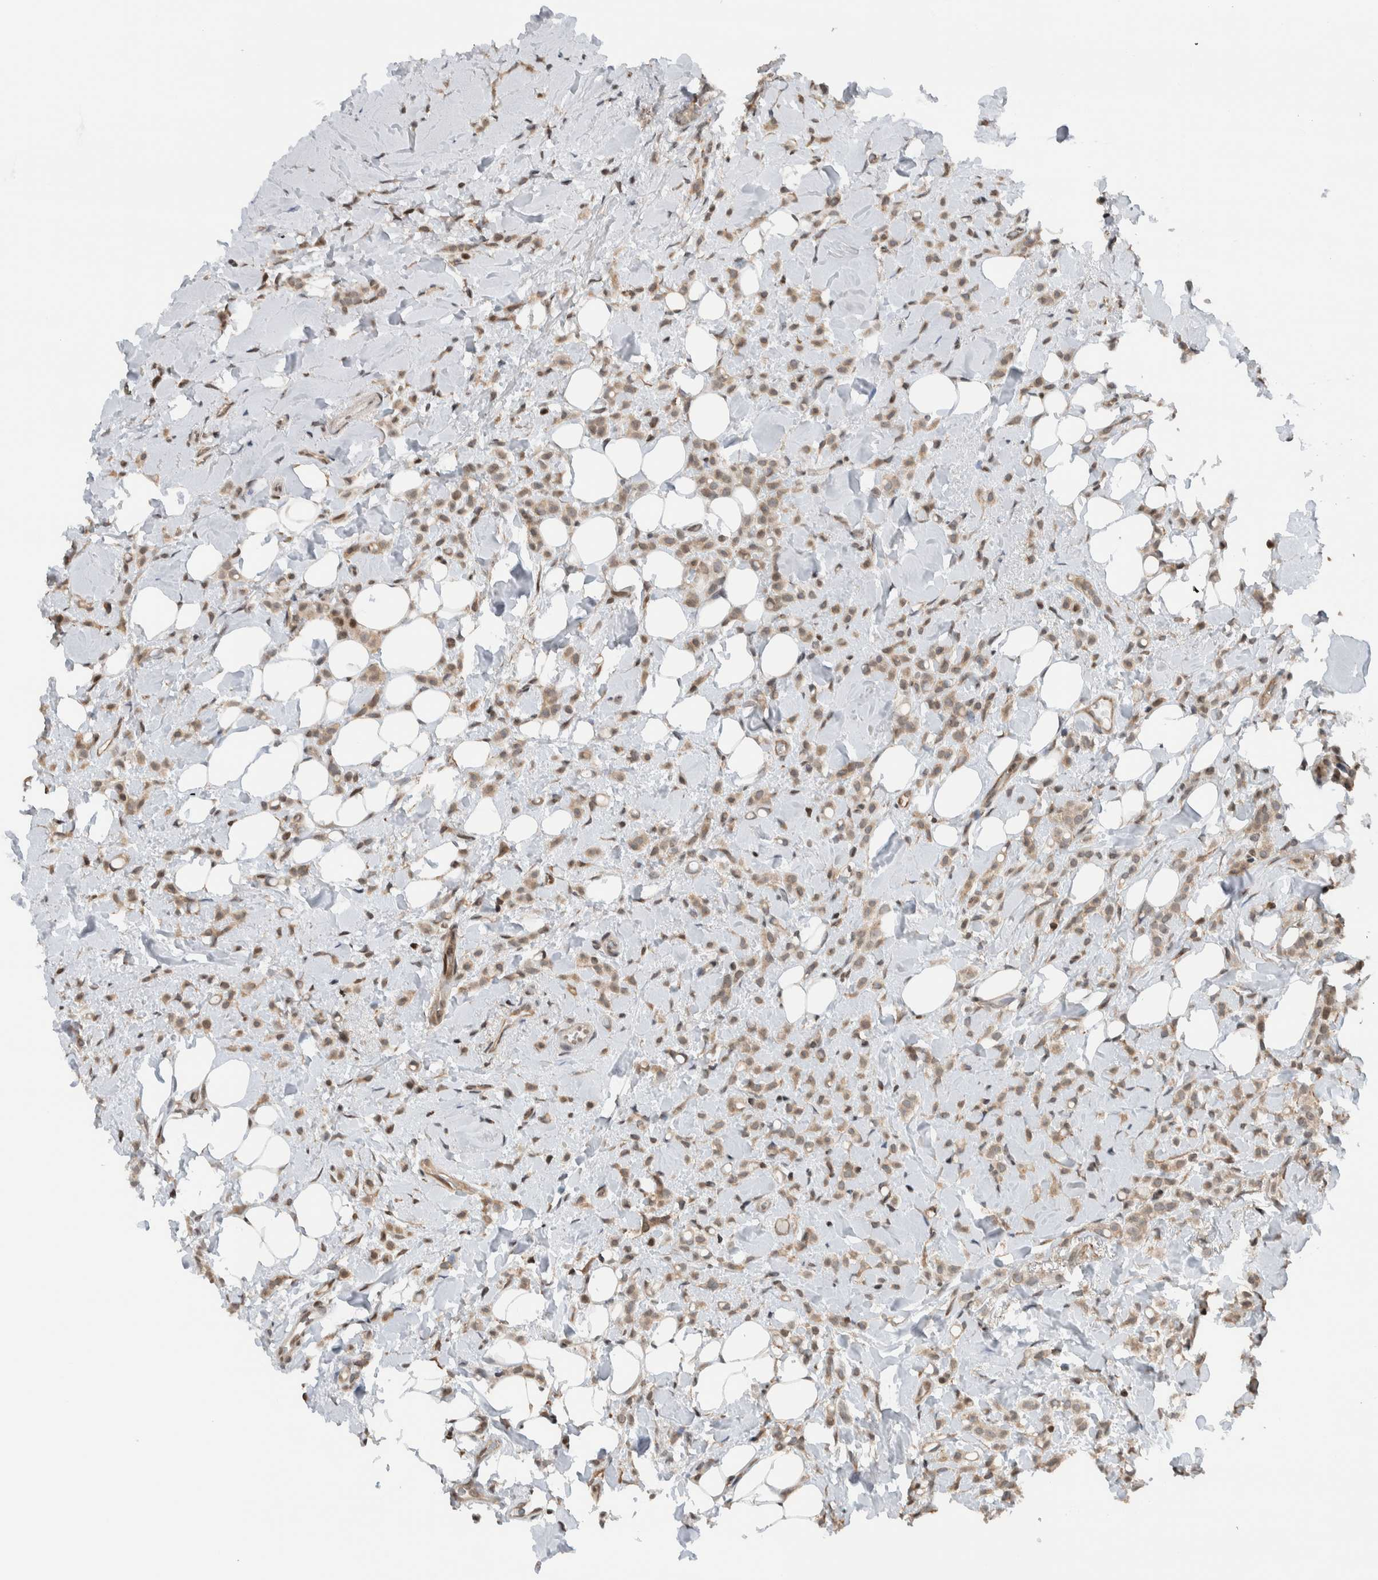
{"staining": {"intensity": "moderate", "quantity": ">75%", "location": "cytoplasmic/membranous,nuclear"}, "tissue": "breast cancer", "cell_type": "Tumor cells", "image_type": "cancer", "snomed": [{"axis": "morphology", "description": "Normal tissue, NOS"}, {"axis": "morphology", "description": "Lobular carcinoma"}, {"axis": "topography", "description": "Breast"}], "caption": "Breast cancer stained for a protein (brown) shows moderate cytoplasmic/membranous and nuclear positive staining in about >75% of tumor cells.", "gene": "NPLOC4", "patient": {"sex": "female", "age": 50}}